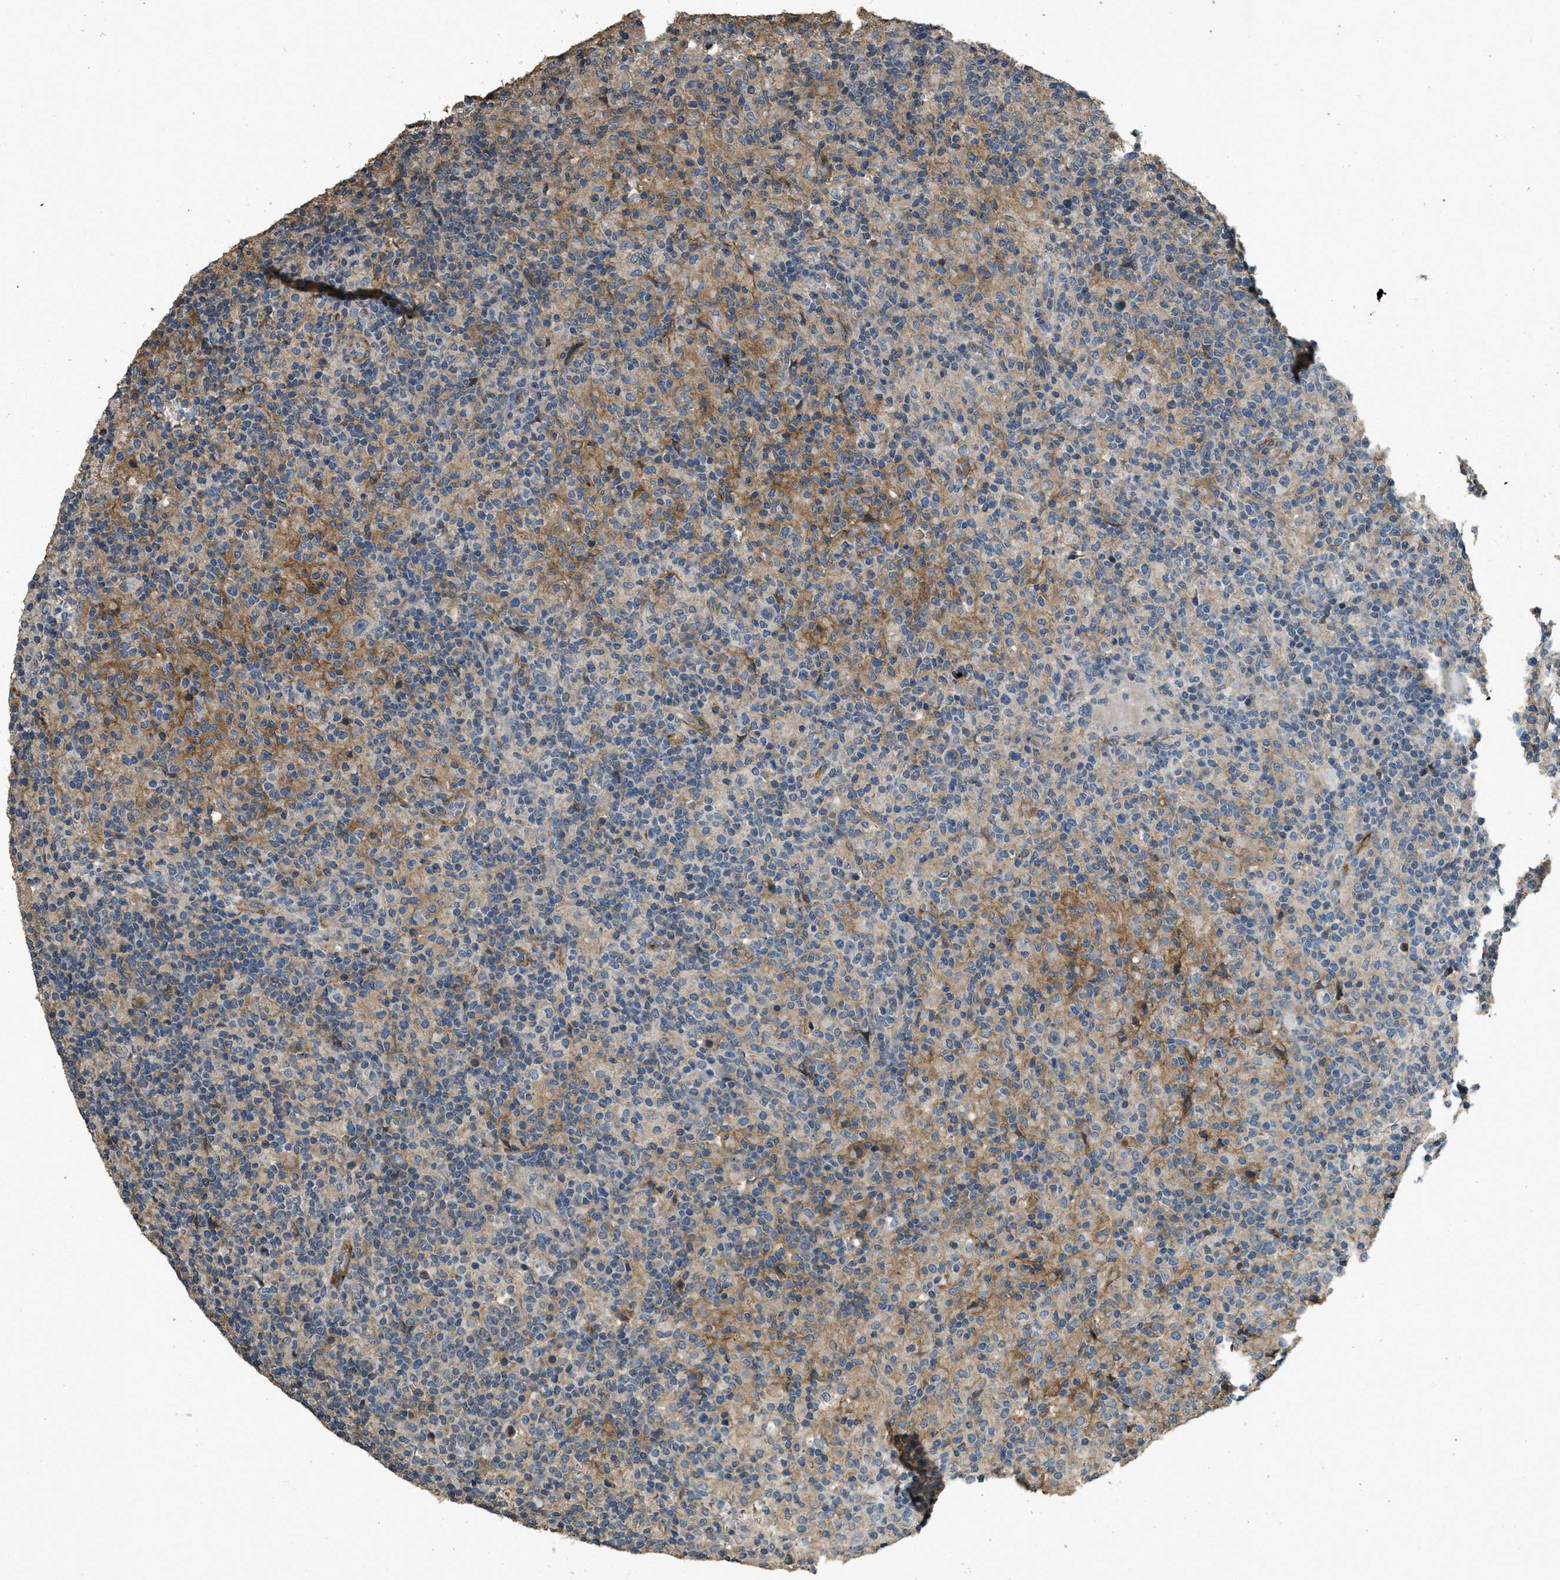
{"staining": {"intensity": "negative", "quantity": "none", "location": "none"}, "tissue": "lymphoma", "cell_type": "Tumor cells", "image_type": "cancer", "snomed": [{"axis": "morphology", "description": "Hodgkin's disease, NOS"}, {"axis": "topography", "description": "Lymph node"}], "caption": "Tumor cells show no significant protein expression in lymphoma.", "gene": "CD276", "patient": {"sex": "male", "age": 70}}